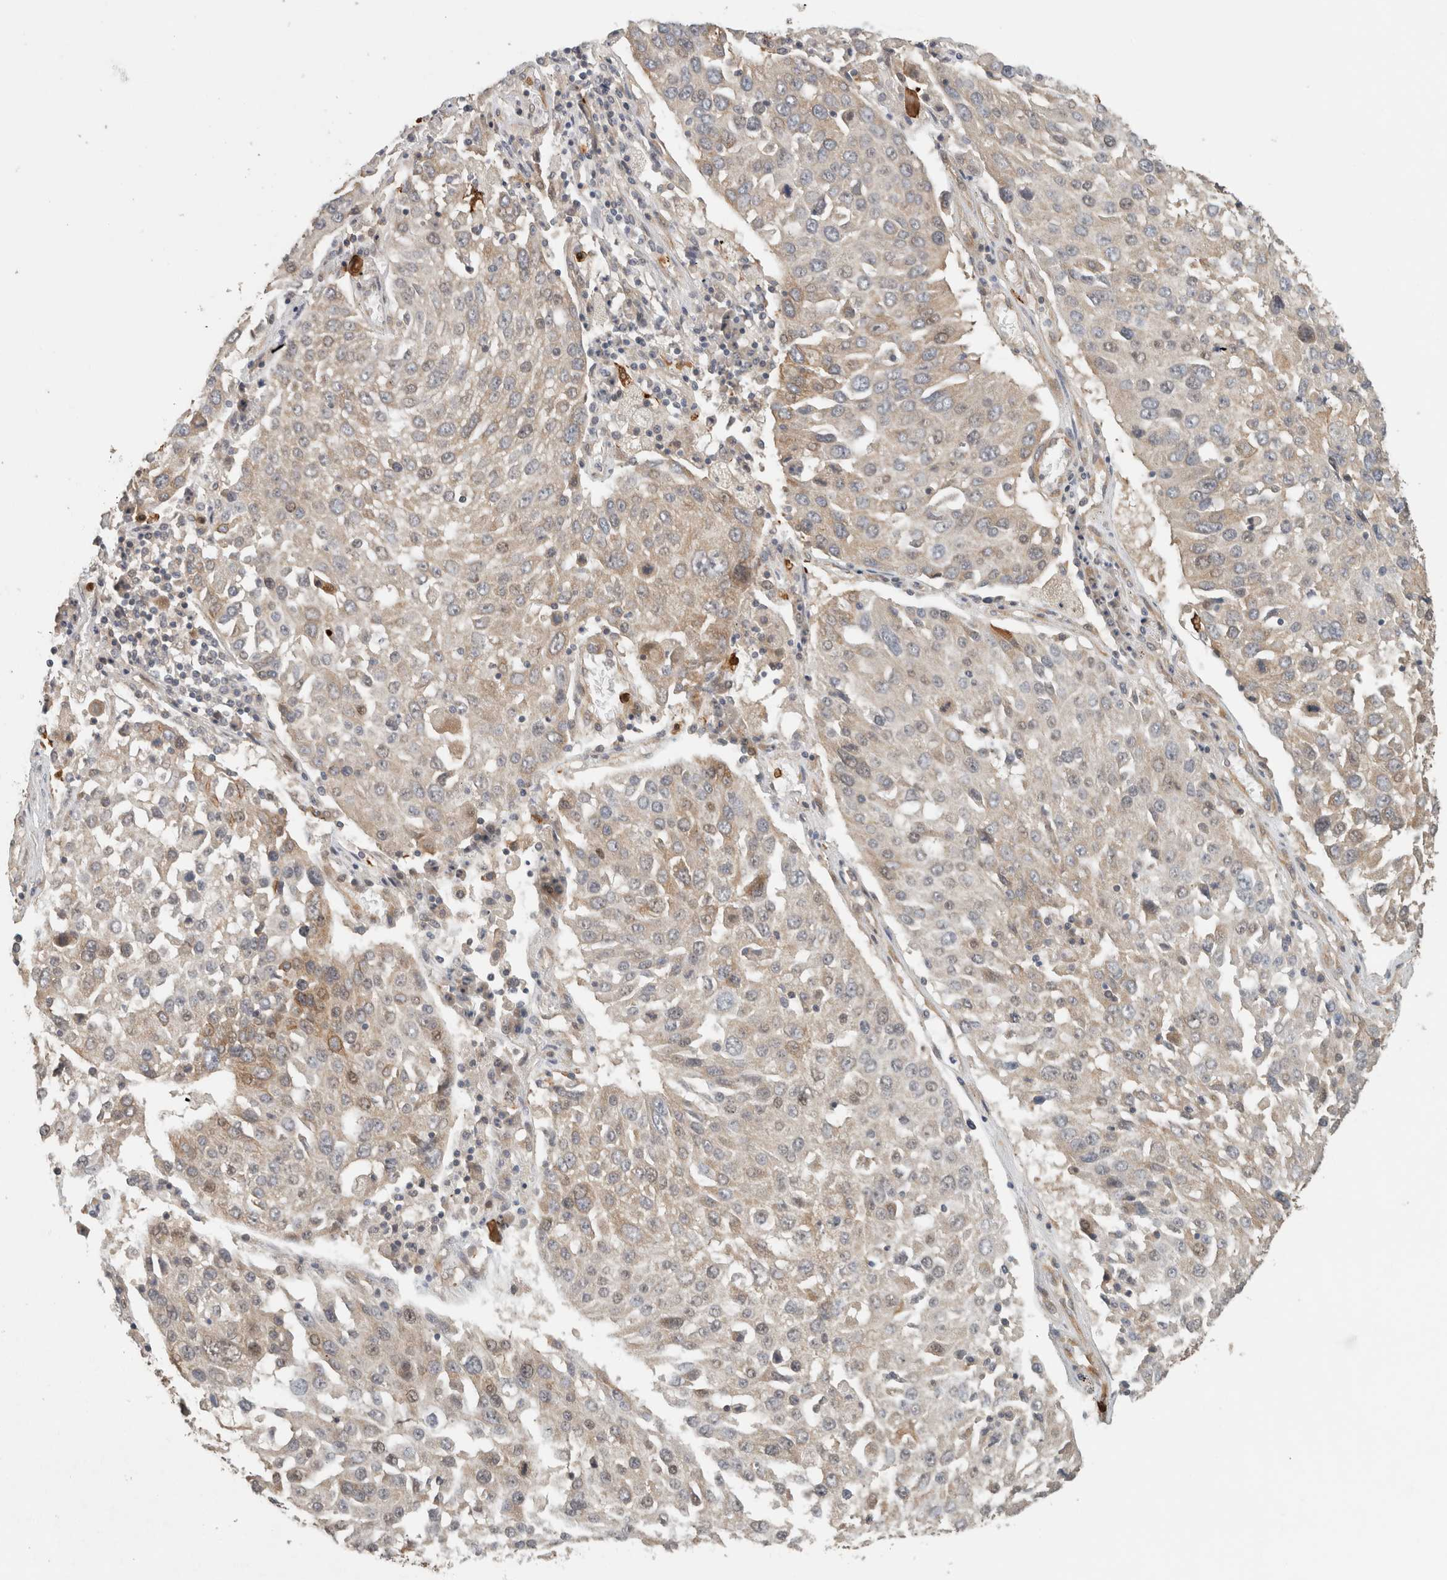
{"staining": {"intensity": "weak", "quantity": "<25%", "location": "cytoplasmic/membranous"}, "tissue": "lung cancer", "cell_type": "Tumor cells", "image_type": "cancer", "snomed": [{"axis": "morphology", "description": "Squamous cell carcinoma, NOS"}, {"axis": "topography", "description": "Lung"}], "caption": "This histopathology image is of lung cancer (squamous cell carcinoma) stained with immunohistochemistry to label a protein in brown with the nuclei are counter-stained blue. There is no staining in tumor cells.", "gene": "PUM1", "patient": {"sex": "male", "age": 65}}